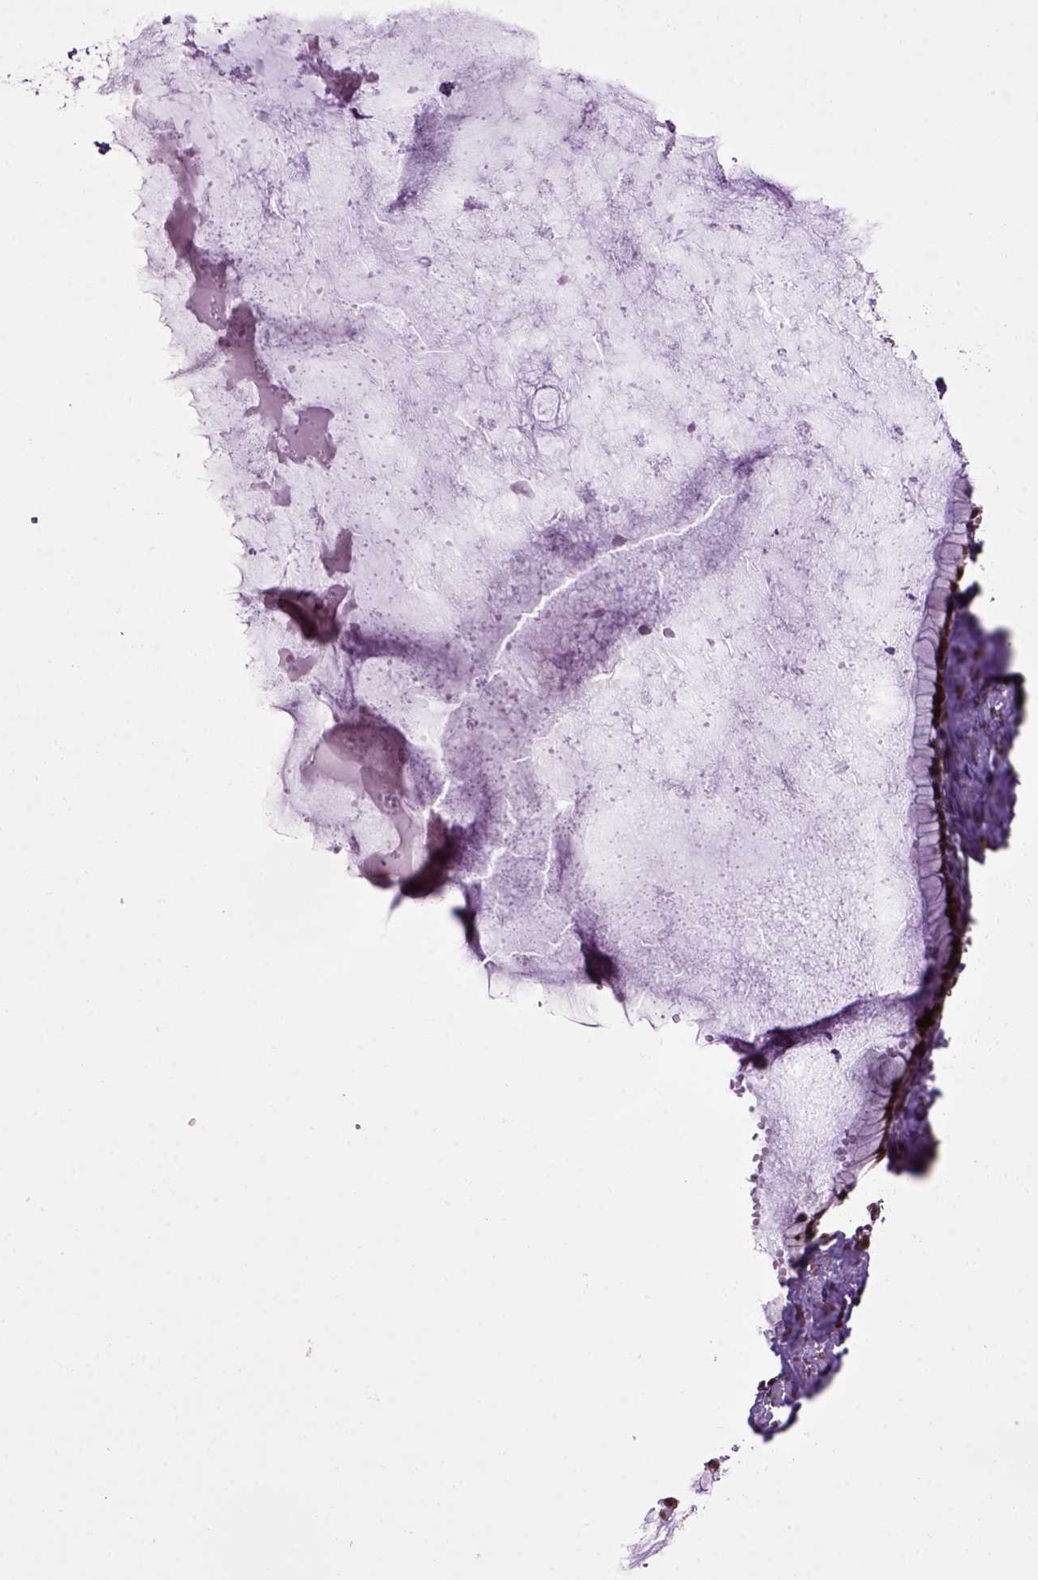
{"staining": {"intensity": "moderate", "quantity": ">75%", "location": "nuclear"}, "tissue": "ovarian cancer", "cell_type": "Tumor cells", "image_type": "cancer", "snomed": [{"axis": "morphology", "description": "Cystadenocarcinoma, mucinous, NOS"}, {"axis": "topography", "description": "Ovary"}], "caption": "DAB (3,3'-diaminobenzidine) immunohistochemical staining of human ovarian cancer reveals moderate nuclear protein positivity in about >75% of tumor cells. (IHC, brightfield microscopy, high magnification).", "gene": "CELF1", "patient": {"sex": "female", "age": 41}}